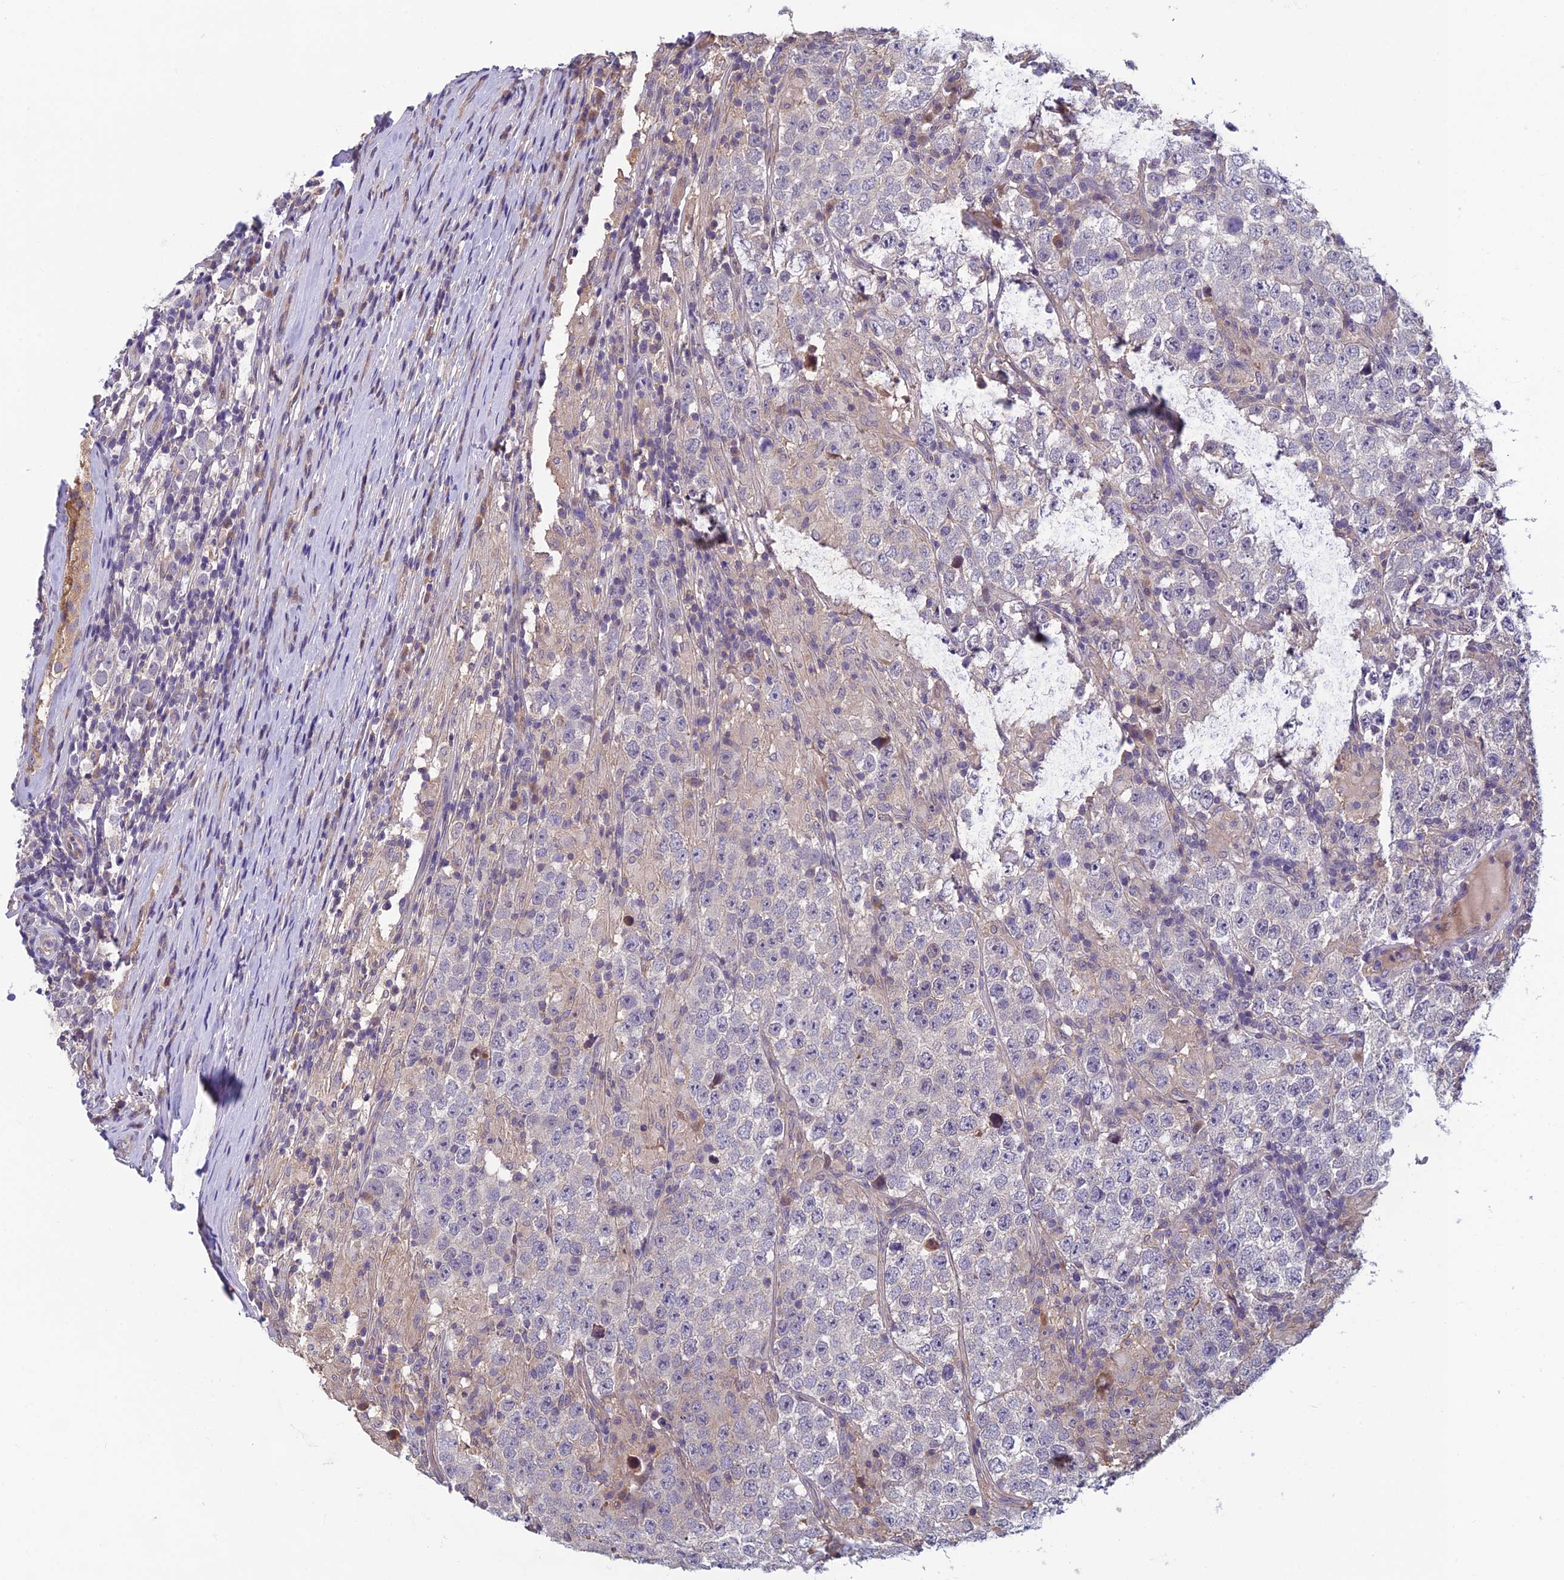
{"staining": {"intensity": "negative", "quantity": "none", "location": "none"}, "tissue": "testis cancer", "cell_type": "Tumor cells", "image_type": "cancer", "snomed": [{"axis": "morphology", "description": "Normal tissue, NOS"}, {"axis": "morphology", "description": "Urothelial carcinoma, High grade"}, {"axis": "morphology", "description": "Seminoma, NOS"}, {"axis": "morphology", "description": "Carcinoma, Embryonal, NOS"}, {"axis": "topography", "description": "Urinary bladder"}, {"axis": "topography", "description": "Testis"}], "caption": "A high-resolution micrograph shows immunohistochemistry staining of high-grade urothelial carcinoma (testis), which shows no significant staining in tumor cells.", "gene": "HECA", "patient": {"sex": "male", "age": 41}}